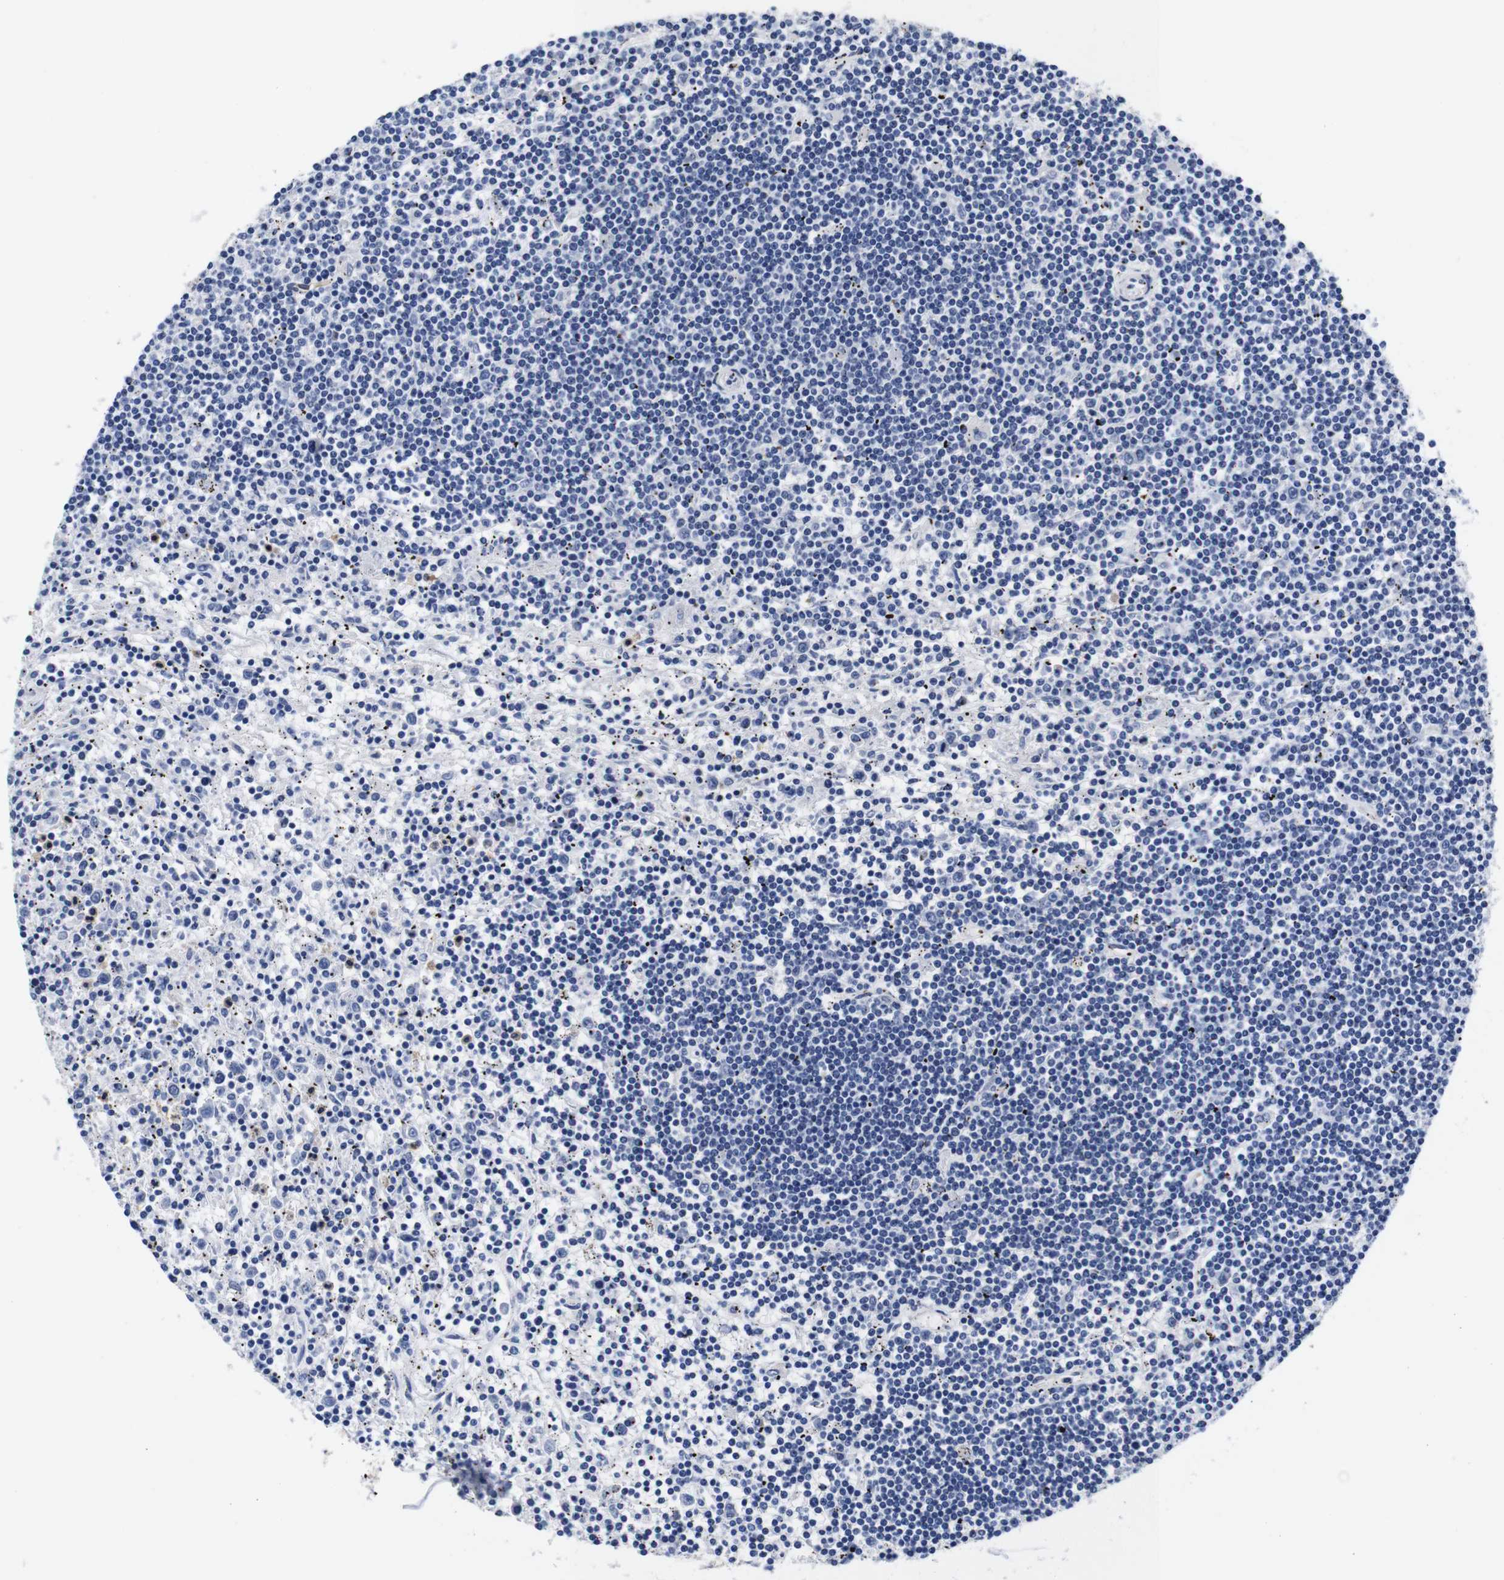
{"staining": {"intensity": "negative", "quantity": "none", "location": "none"}, "tissue": "lymphoma", "cell_type": "Tumor cells", "image_type": "cancer", "snomed": [{"axis": "morphology", "description": "Malignant lymphoma, non-Hodgkin's type, Low grade"}, {"axis": "topography", "description": "Spleen"}], "caption": "DAB immunohistochemical staining of human lymphoma reveals no significant expression in tumor cells.", "gene": "LRIG1", "patient": {"sex": "male", "age": 76}}